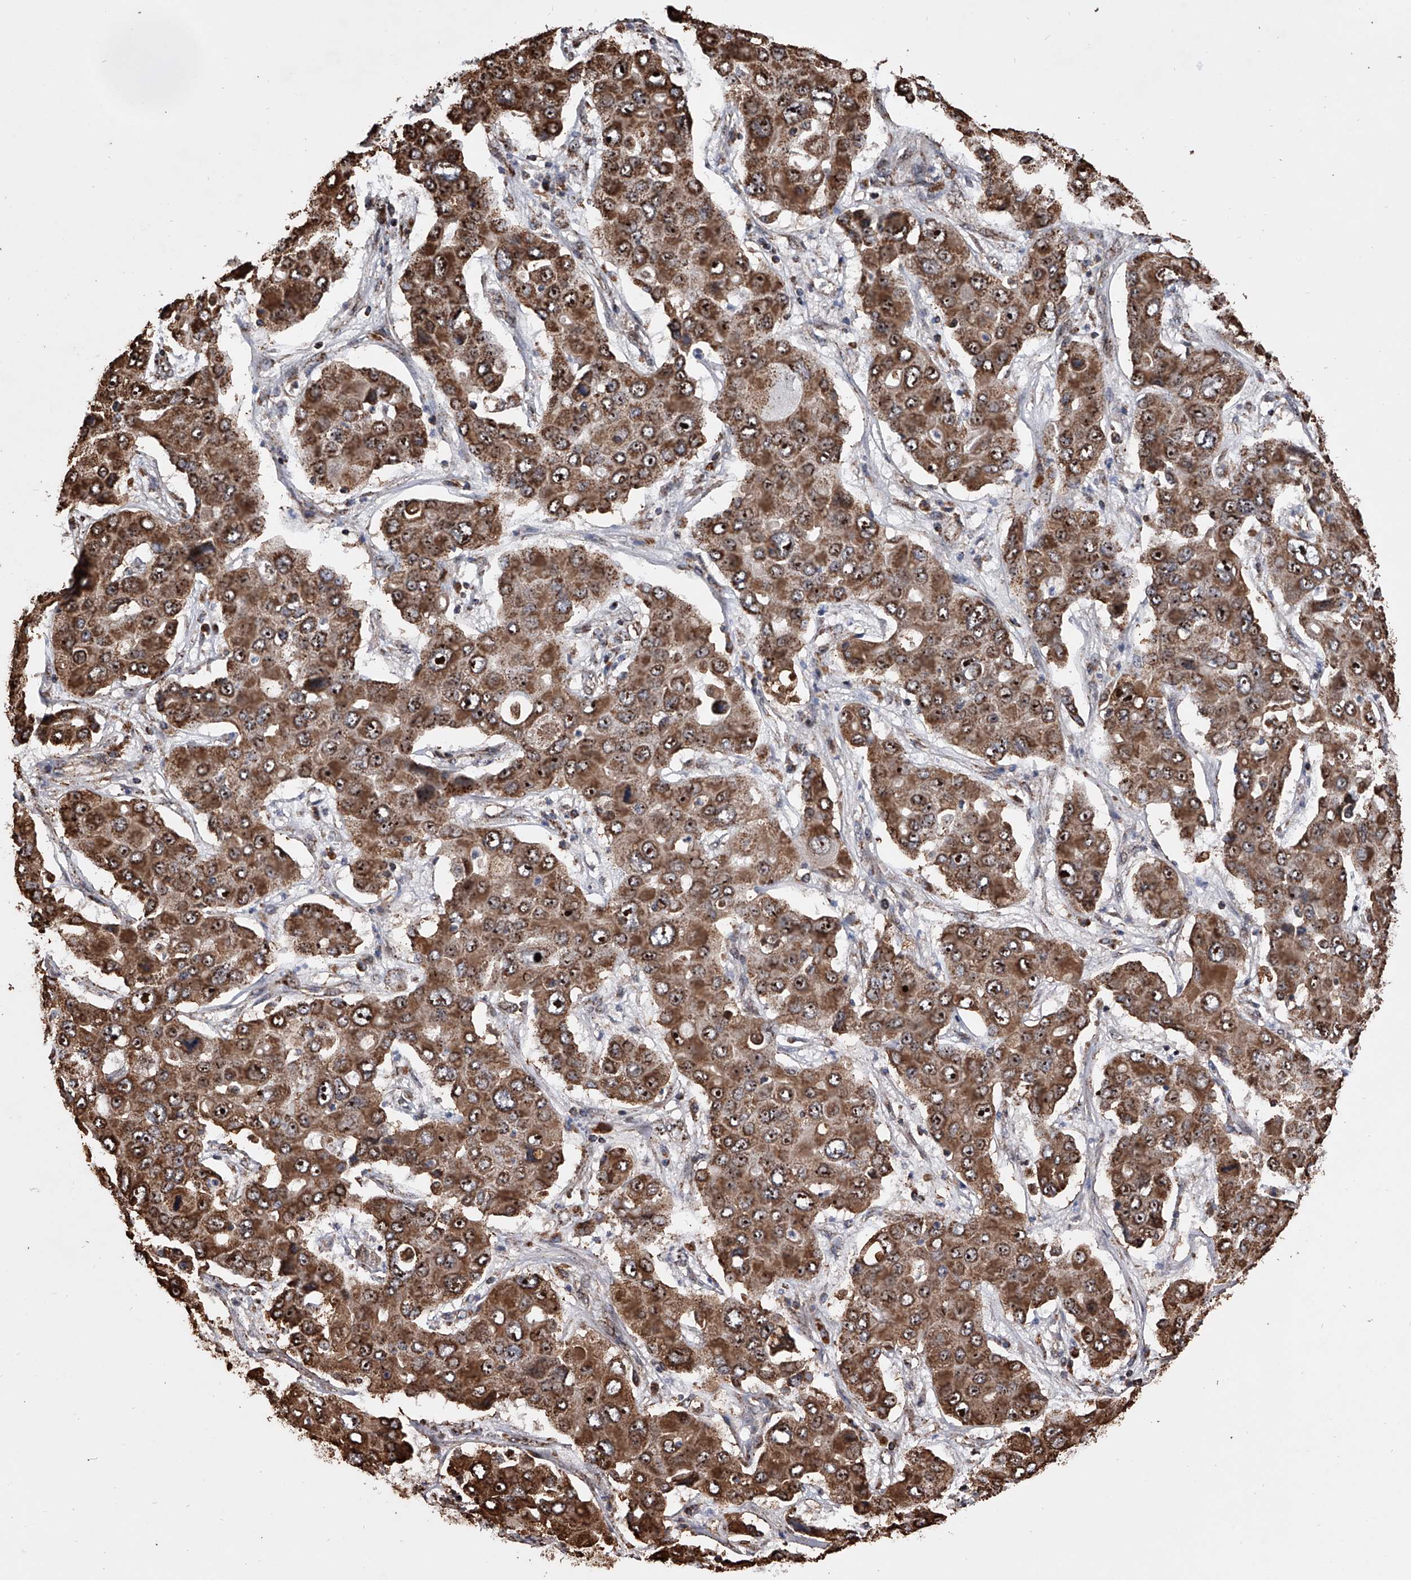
{"staining": {"intensity": "strong", "quantity": ">75%", "location": "cytoplasmic/membranous,nuclear"}, "tissue": "liver cancer", "cell_type": "Tumor cells", "image_type": "cancer", "snomed": [{"axis": "morphology", "description": "Cholangiocarcinoma"}, {"axis": "topography", "description": "Liver"}], "caption": "Immunohistochemistry (IHC) micrograph of neoplastic tissue: human cholangiocarcinoma (liver) stained using IHC shows high levels of strong protein expression localized specifically in the cytoplasmic/membranous and nuclear of tumor cells, appearing as a cytoplasmic/membranous and nuclear brown color.", "gene": "SMPDL3A", "patient": {"sex": "male", "age": 67}}